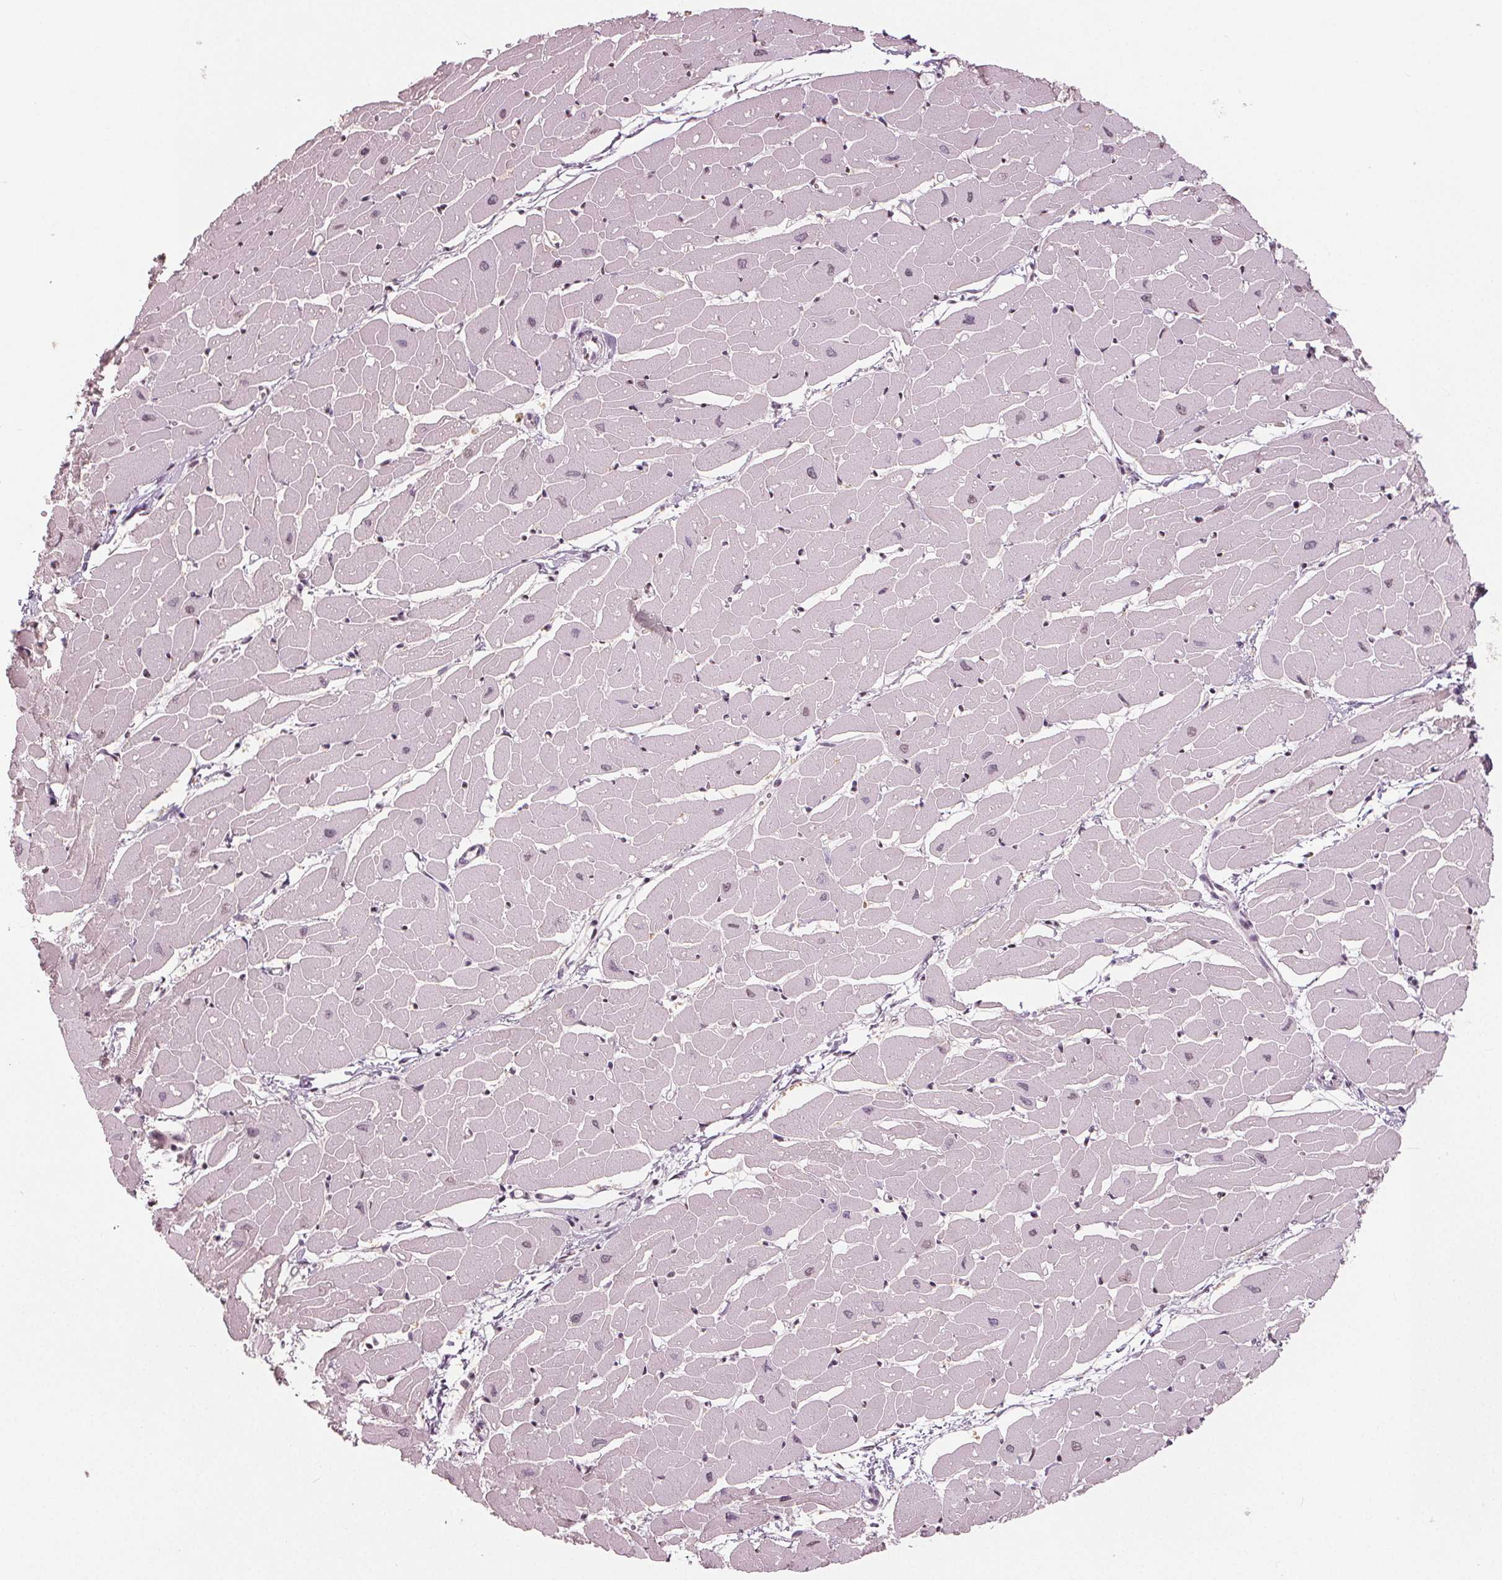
{"staining": {"intensity": "negative", "quantity": "none", "location": "none"}, "tissue": "heart muscle", "cell_type": "Cardiomyocytes", "image_type": "normal", "snomed": [{"axis": "morphology", "description": "Normal tissue, NOS"}, {"axis": "topography", "description": "Heart"}], "caption": "IHC photomicrograph of benign heart muscle stained for a protein (brown), which demonstrates no staining in cardiomyocytes. (DAB immunohistochemistry with hematoxylin counter stain).", "gene": "CXCL16", "patient": {"sex": "male", "age": 57}}